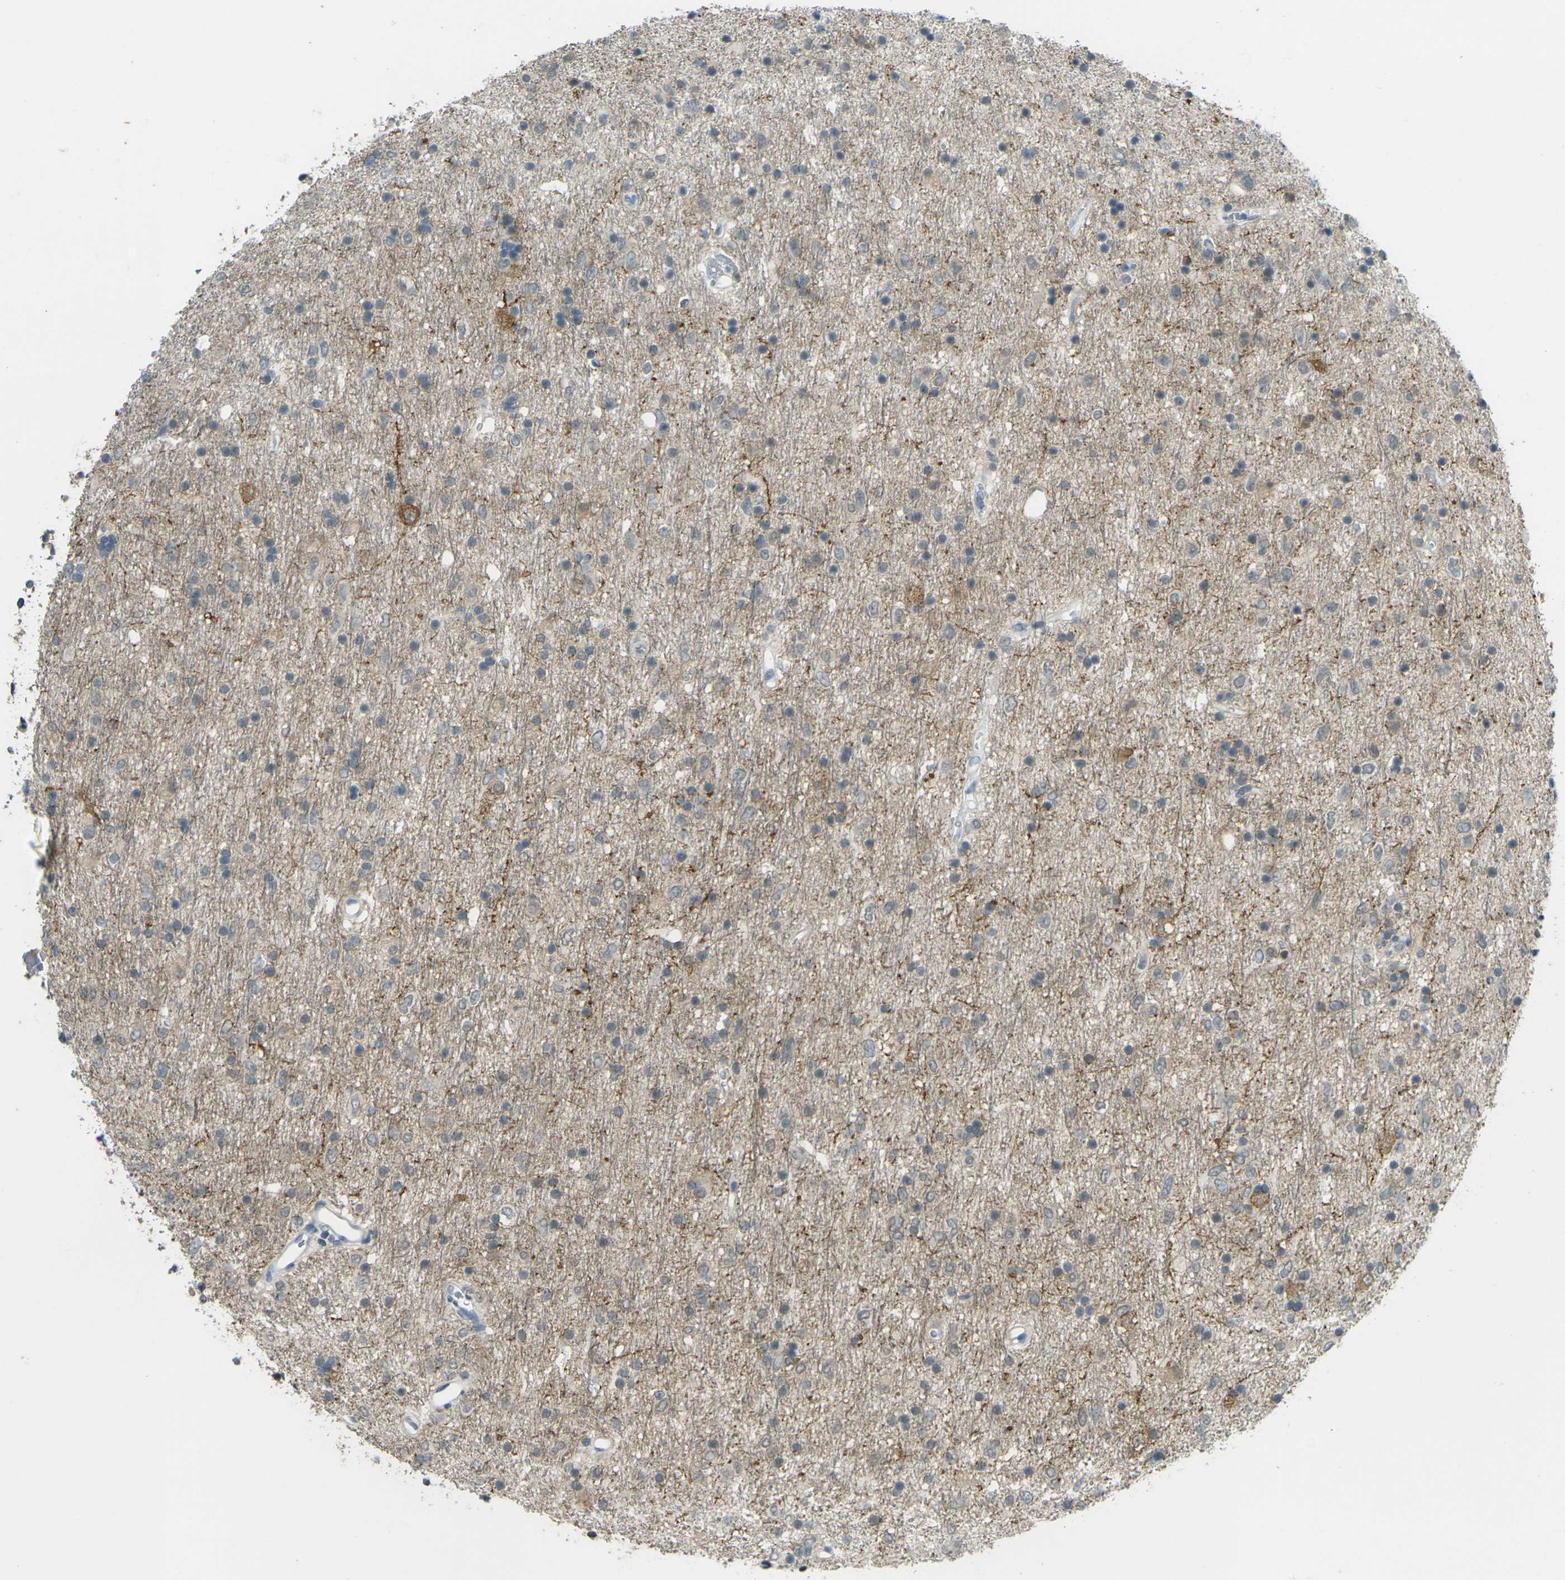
{"staining": {"intensity": "negative", "quantity": "none", "location": "none"}, "tissue": "glioma", "cell_type": "Tumor cells", "image_type": "cancer", "snomed": [{"axis": "morphology", "description": "Glioma, malignant, Low grade"}, {"axis": "topography", "description": "Brain"}], "caption": "Tumor cells show no significant staining in malignant low-grade glioma. Nuclei are stained in blue.", "gene": "SPTBN2", "patient": {"sex": "male", "age": 77}}